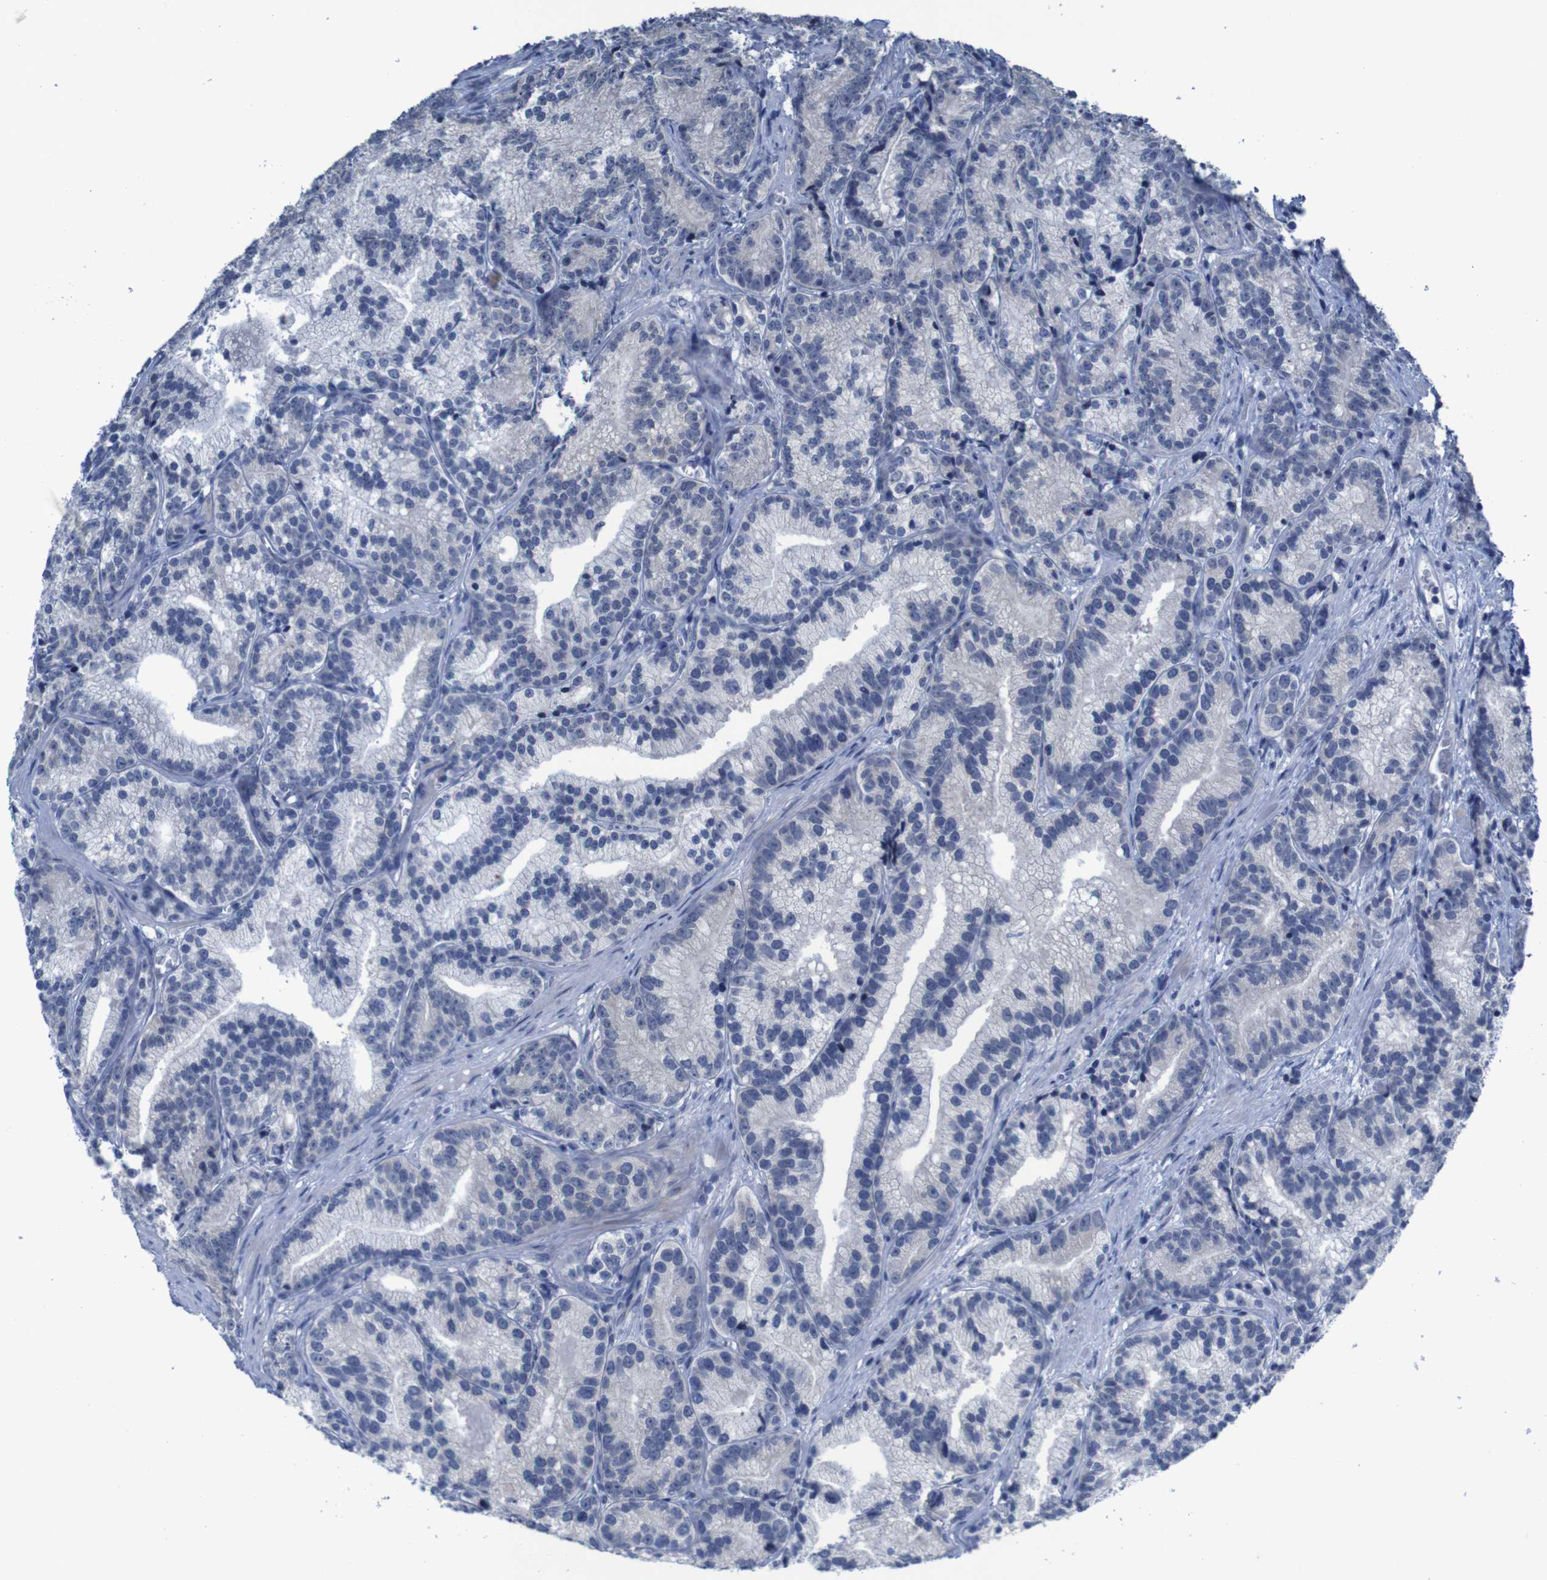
{"staining": {"intensity": "negative", "quantity": "none", "location": "none"}, "tissue": "prostate cancer", "cell_type": "Tumor cells", "image_type": "cancer", "snomed": [{"axis": "morphology", "description": "Adenocarcinoma, Low grade"}, {"axis": "topography", "description": "Prostate"}], "caption": "Prostate adenocarcinoma (low-grade) stained for a protein using immunohistochemistry (IHC) shows no staining tumor cells.", "gene": "CLDN18", "patient": {"sex": "male", "age": 89}}